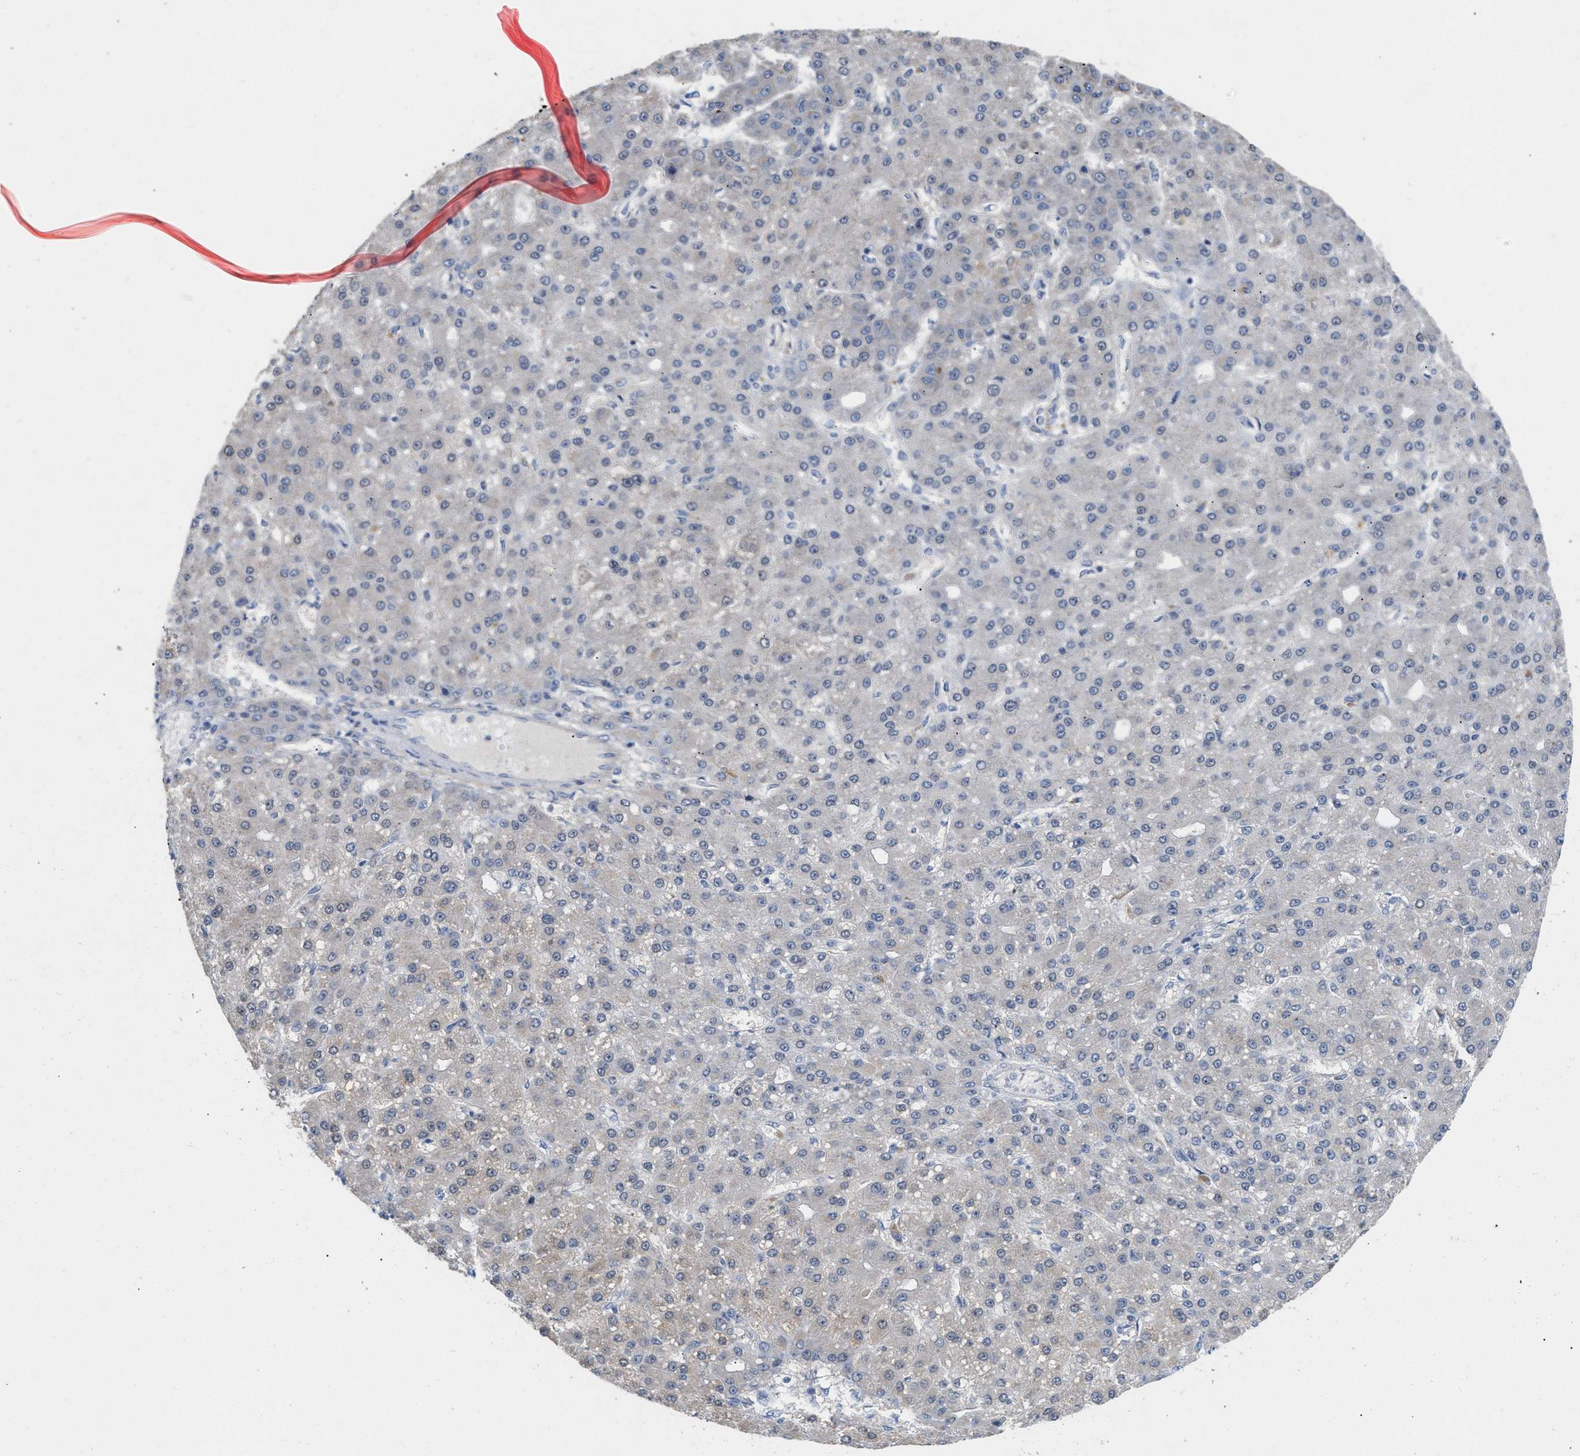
{"staining": {"intensity": "weak", "quantity": "25%-75%", "location": "cytoplasmic/membranous"}, "tissue": "liver cancer", "cell_type": "Tumor cells", "image_type": "cancer", "snomed": [{"axis": "morphology", "description": "Carcinoma, Hepatocellular, NOS"}, {"axis": "topography", "description": "Liver"}], "caption": "Liver cancer stained for a protein (brown) shows weak cytoplasmic/membranous positive expression in approximately 25%-75% of tumor cells.", "gene": "UBAP2", "patient": {"sex": "male", "age": 67}}